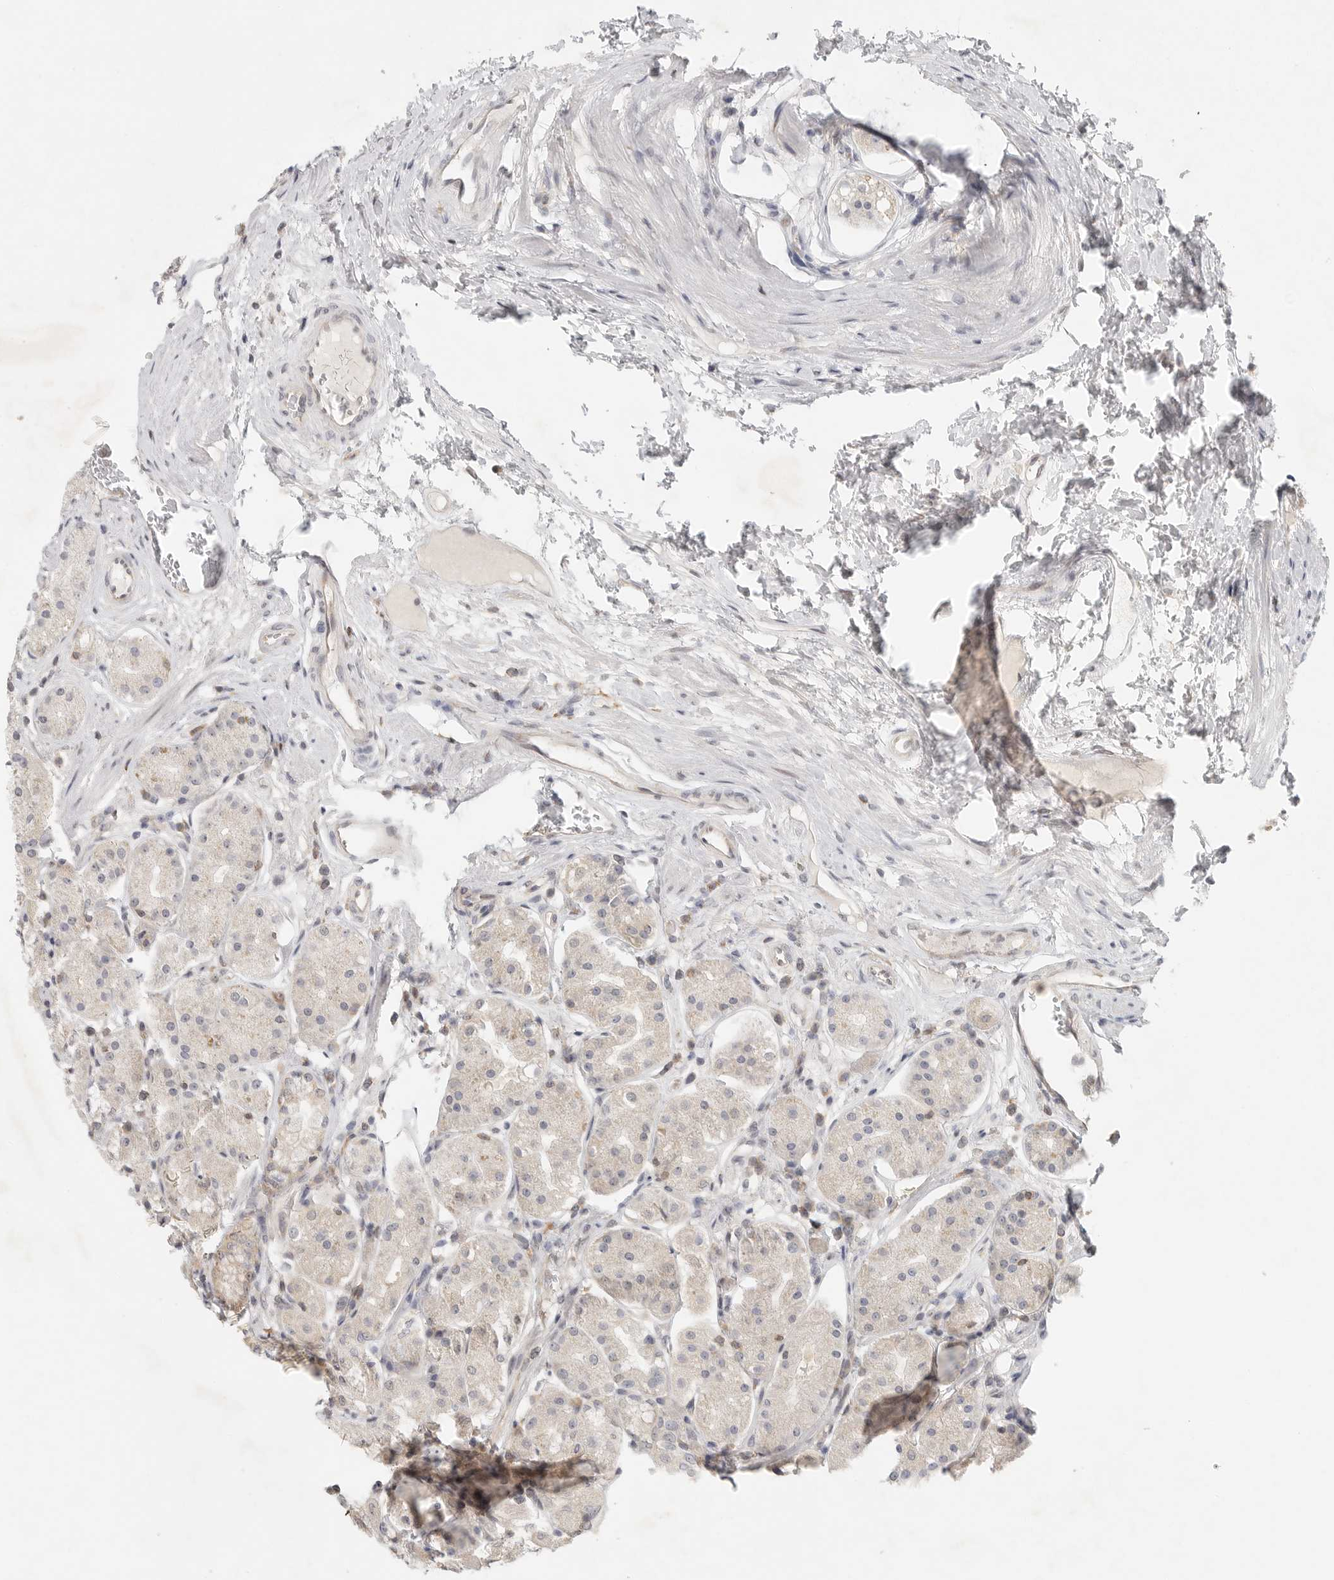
{"staining": {"intensity": "negative", "quantity": "none", "location": "none"}, "tissue": "stomach", "cell_type": "Glandular cells", "image_type": "normal", "snomed": [{"axis": "morphology", "description": "Normal tissue, NOS"}, {"axis": "topography", "description": "Stomach"}, {"axis": "topography", "description": "Stomach, lower"}], "caption": "DAB (3,3'-diaminobenzidine) immunohistochemical staining of normal human stomach demonstrates no significant staining in glandular cells.", "gene": "HDAC6", "patient": {"sex": "female", "age": 56}}